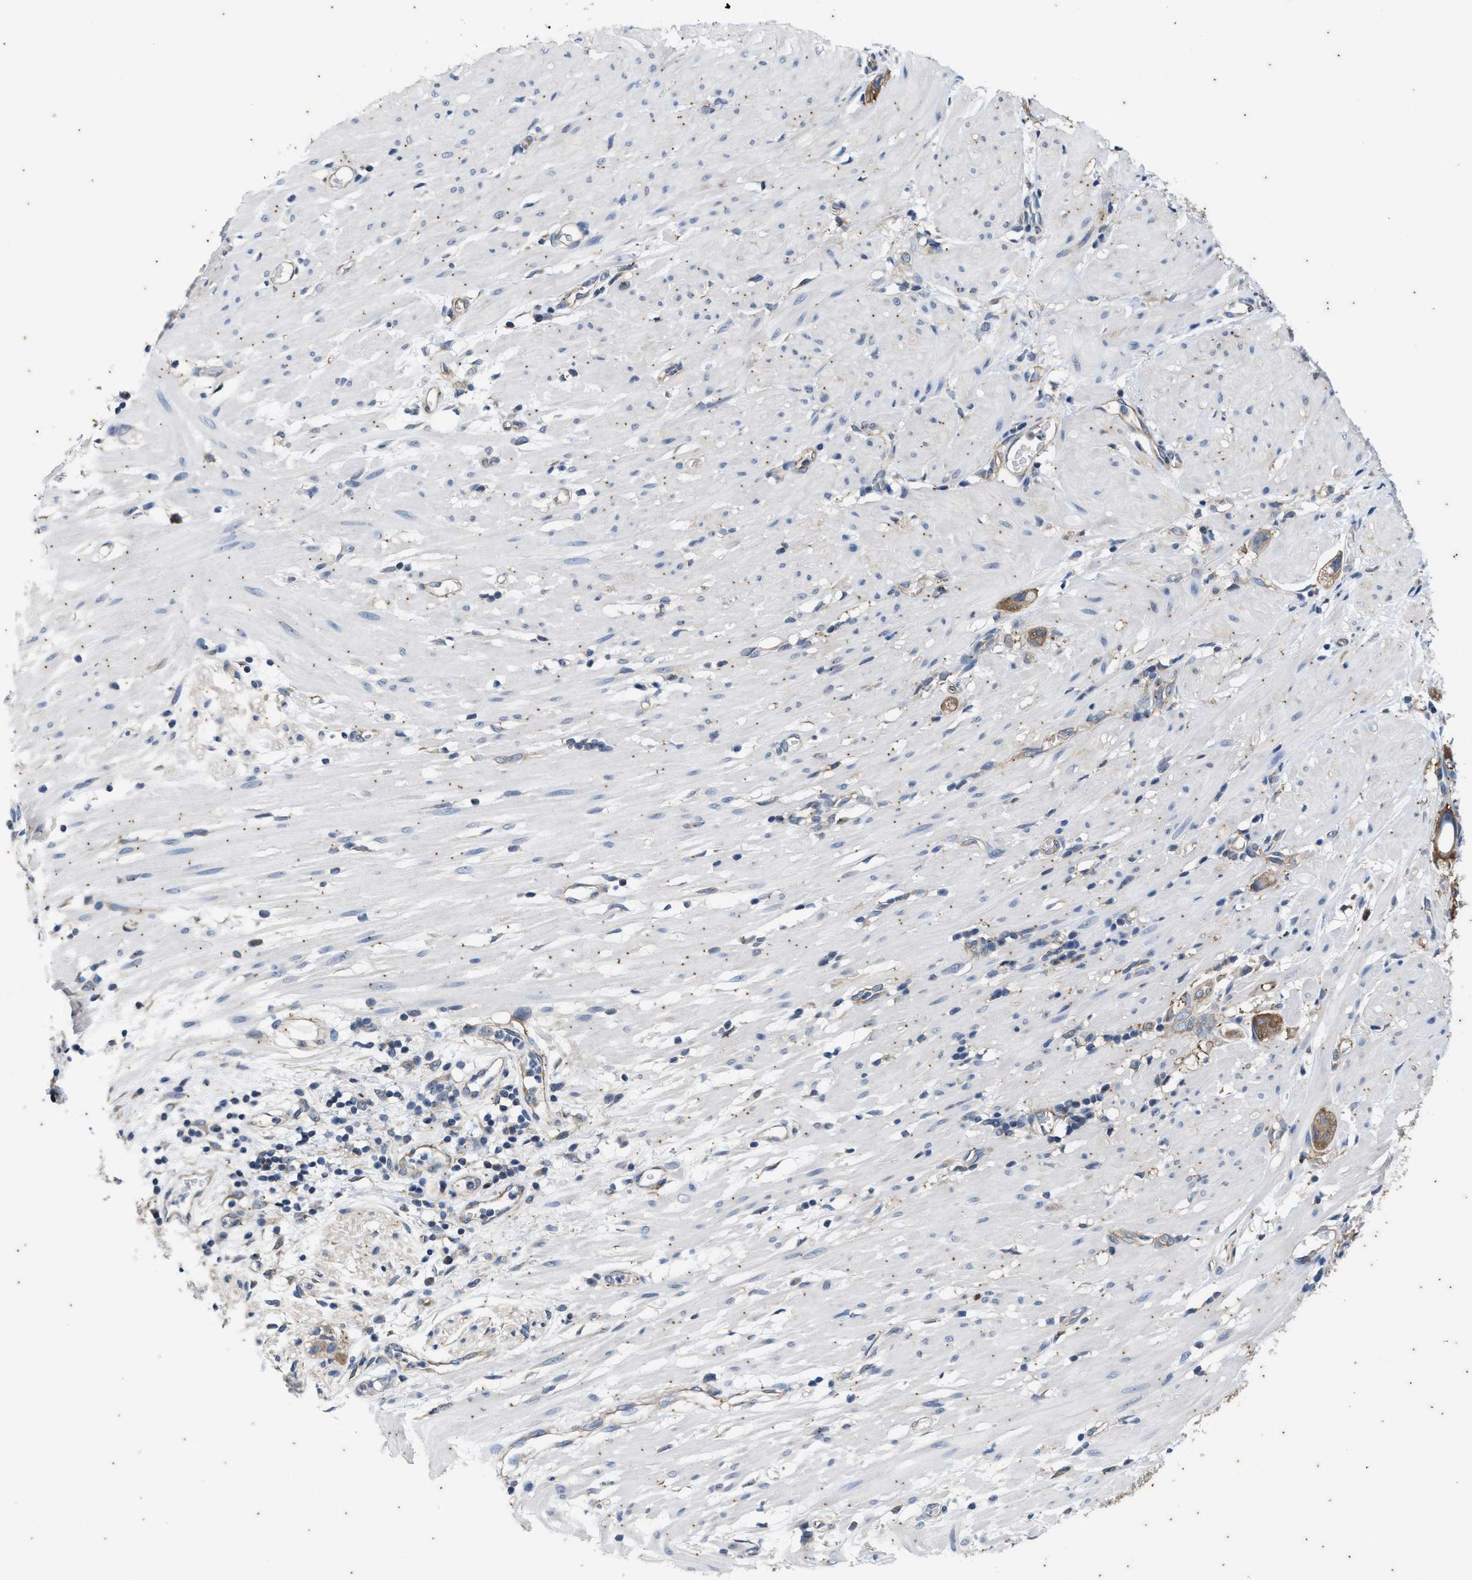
{"staining": {"intensity": "moderate", "quantity": ">75%", "location": "cytoplasmic/membranous"}, "tissue": "stomach cancer", "cell_type": "Tumor cells", "image_type": "cancer", "snomed": [{"axis": "morphology", "description": "Adenocarcinoma, NOS"}, {"axis": "topography", "description": "Stomach"}, {"axis": "topography", "description": "Stomach, lower"}], "caption": "Human adenocarcinoma (stomach) stained with a brown dye displays moderate cytoplasmic/membranous positive positivity in approximately >75% of tumor cells.", "gene": "COX19", "patient": {"sex": "female", "age": 48}}